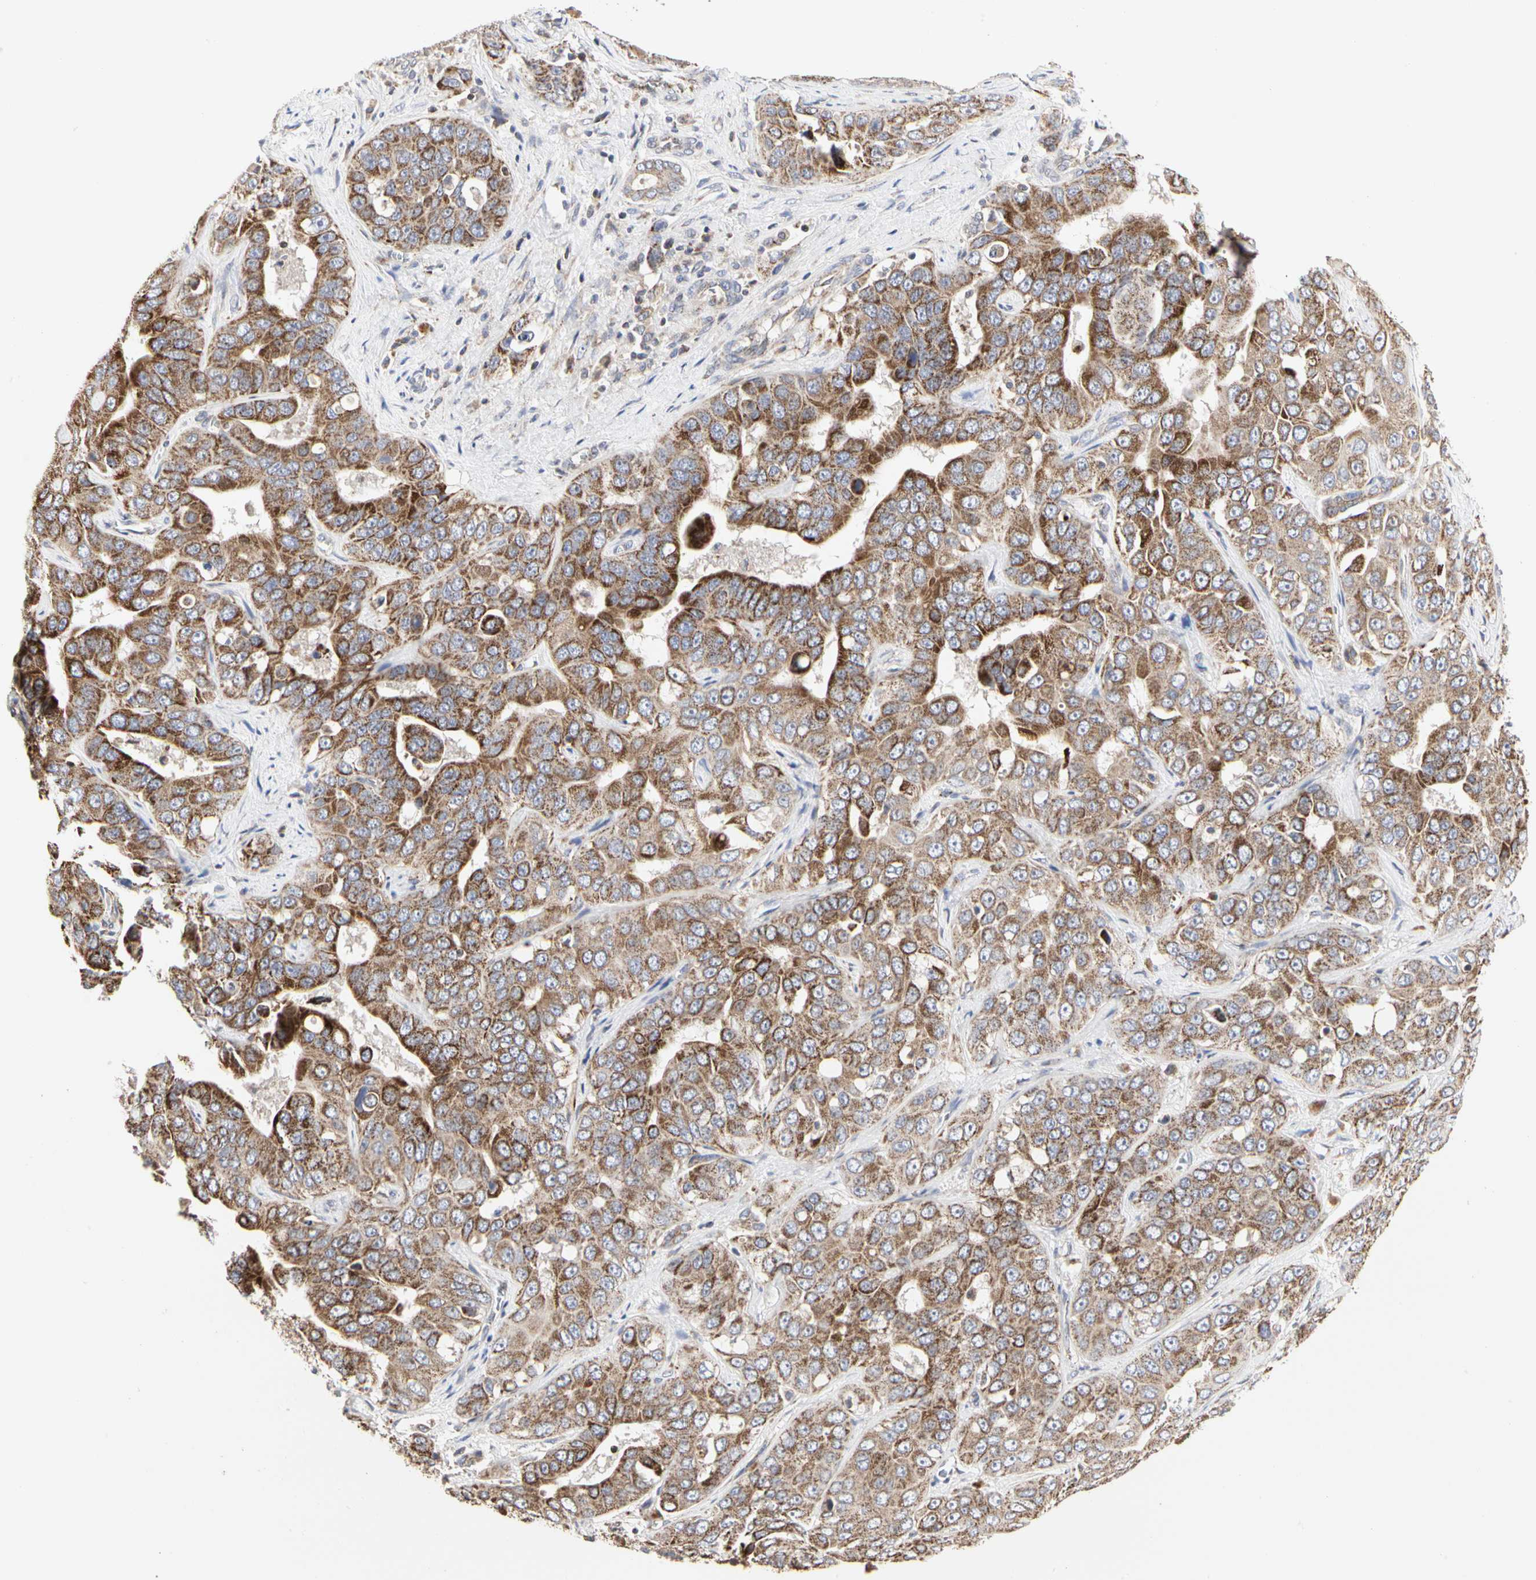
{"staining": {"intensity": "strong", "quantity": ">75%", "location": "cytoplasmic/membranous"}, "tissue": "liver cancer", "cell_type": "Tumor cells", "image_type": "cancer", "snomed": [{"axis": "morphology", "description": "Cholangiocarcinoma"}, {"axis": "topography", "description": "Liver"}], "caption": "A micrograph showing strong cytoplasmic/membranous staining in about >75% of tumor cells in liver cholangiocarcinoma, as visualized by brown immunohistochemical staining.", "gene": "TSKU", "patient": {"sex": "female", "age": 52}}